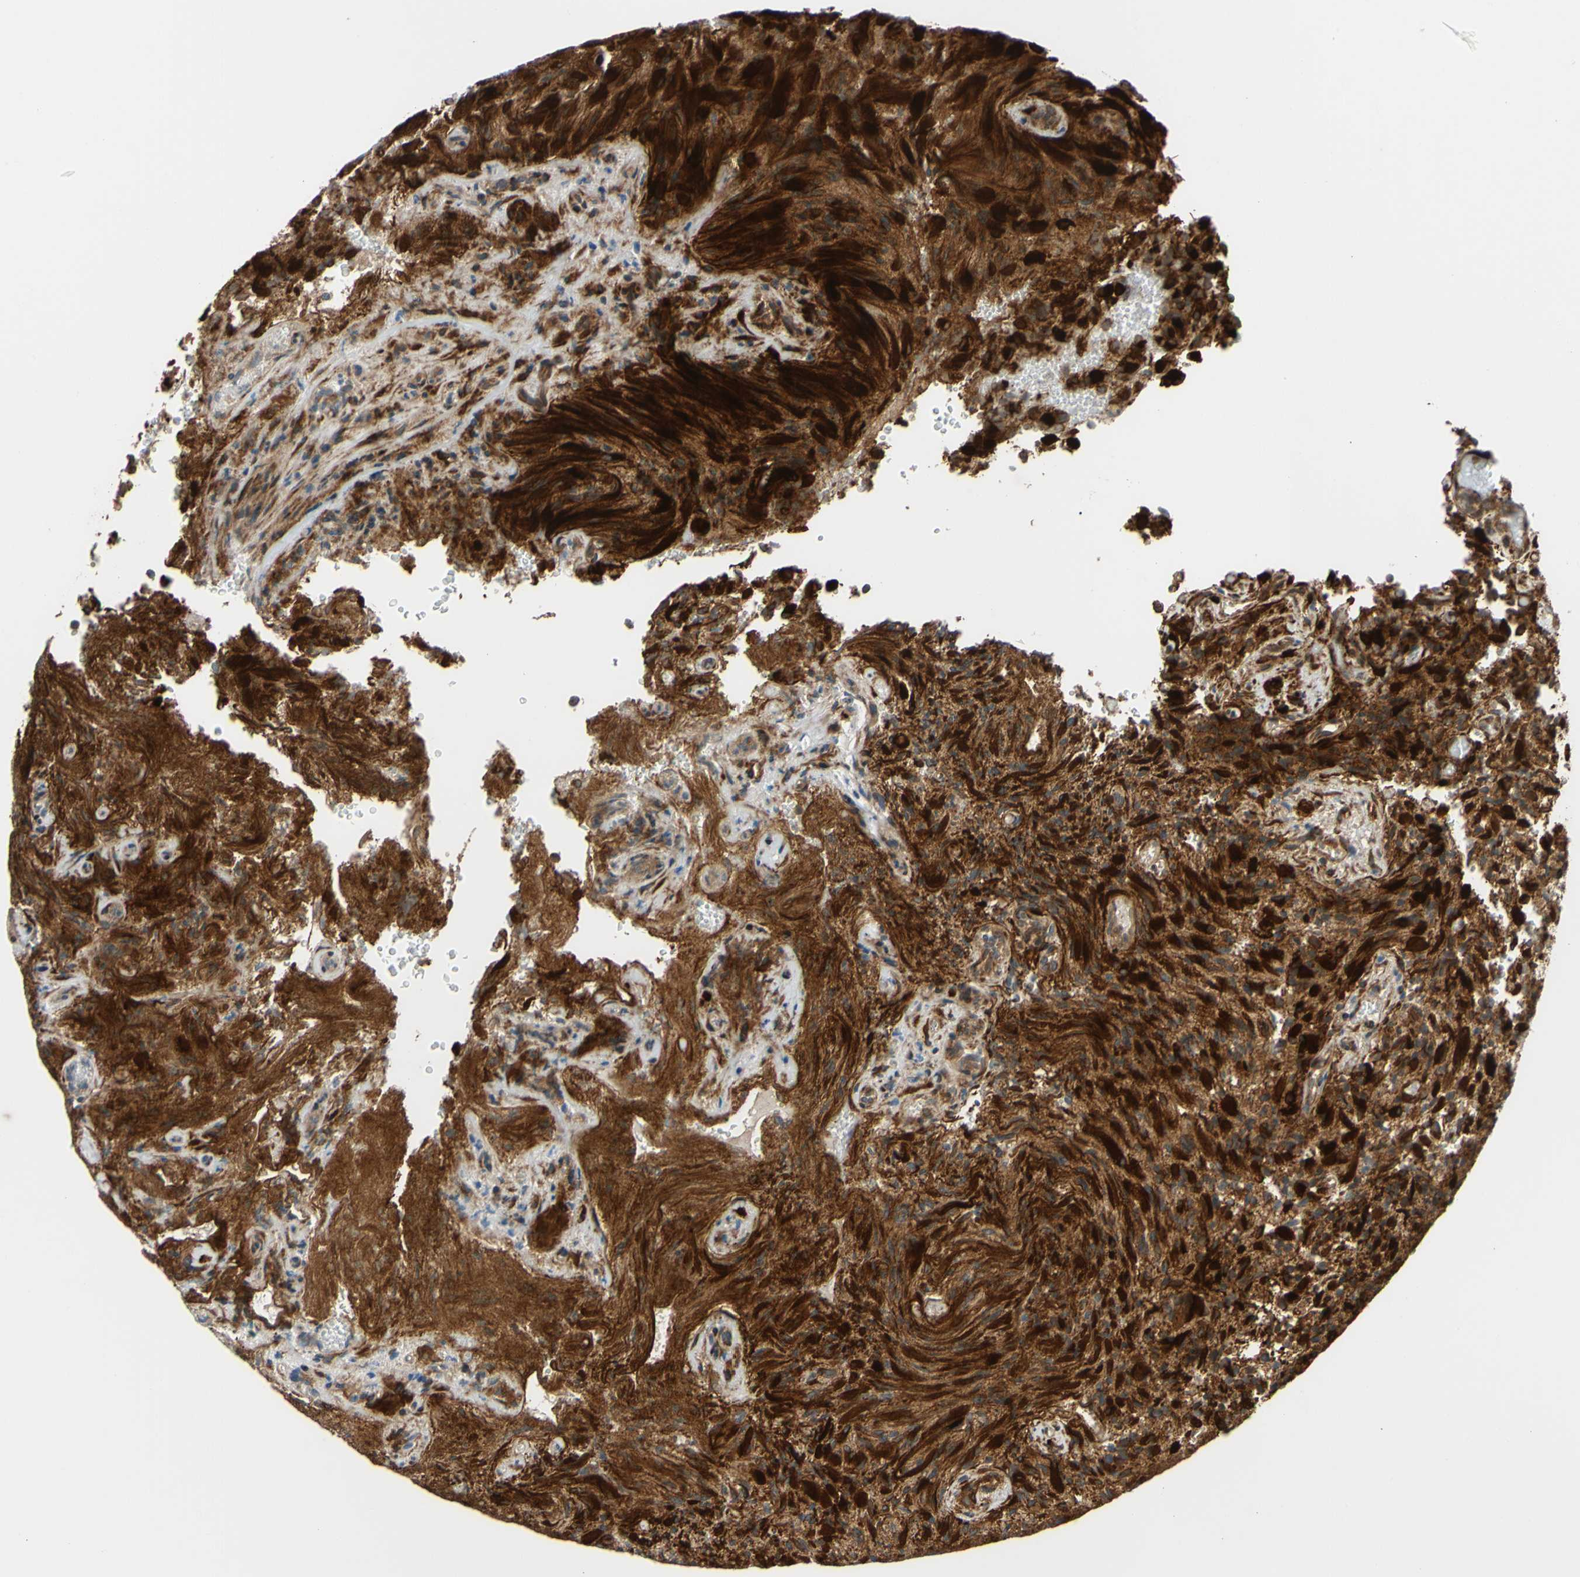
{"staining": {"intensity": "strong", "quantity": ">75%", "location": "cytoplasmic/membranous"}, "tissue": "glioma", "cell_type": "Tumor cells", "image_type": "cancer", "snomed": [{"axis": "morphology", "description": "Glioma, malignant, High grade"}, {"axis": "topography", "description": "Brain"}], "caption": "Brown immunohistochemical staining in glioma exhibits strong cytoplasmic/membranous staining in about >75% of tumor cells.", "gene": "PRAF2", "patient": {"sex": "male", "age": 71}}